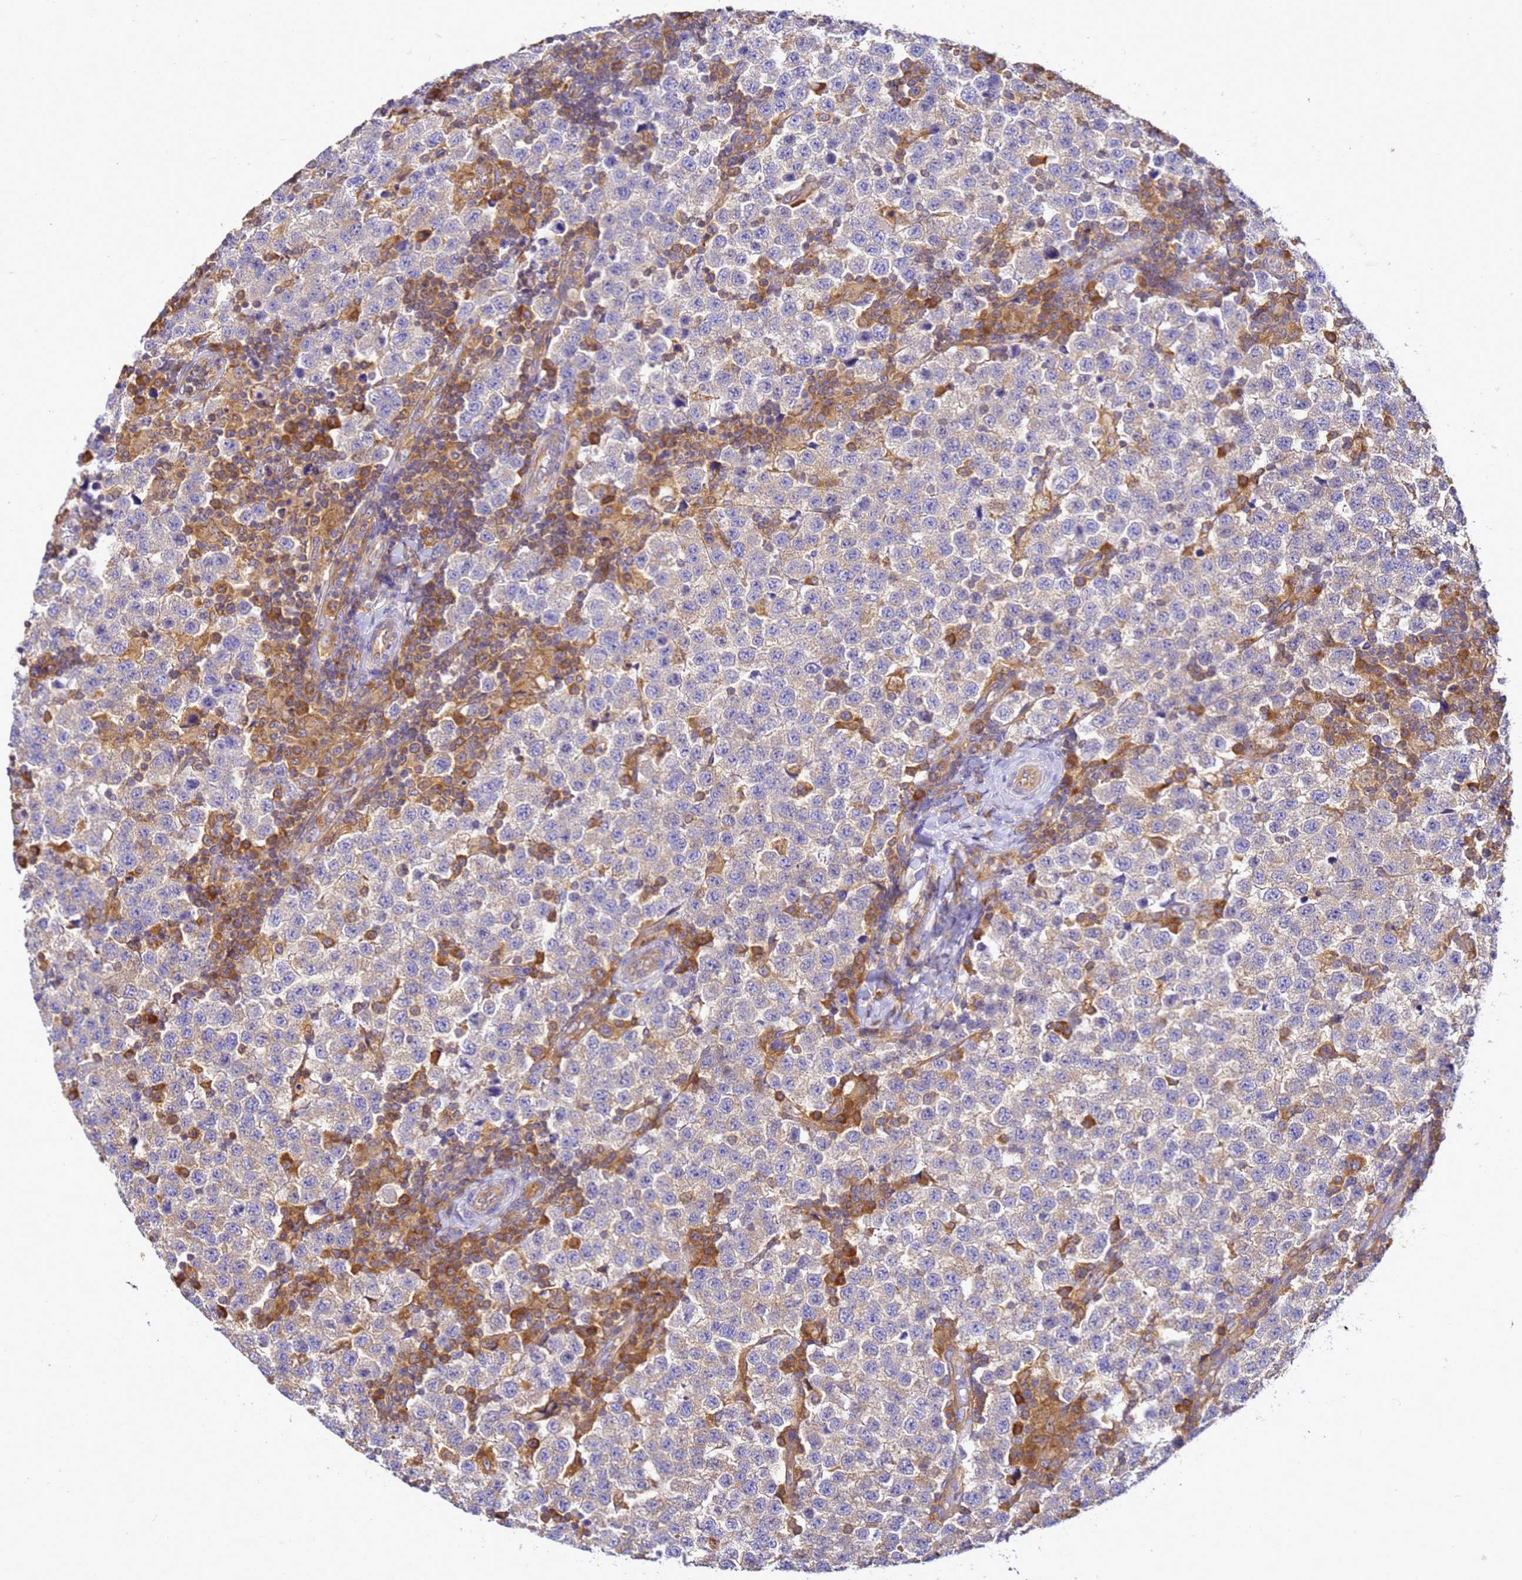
{"staining": {"intensity": "negative", "quantity": "none", "location": "none"}, "tissue": "testis cancer", "cell_type": "Tumor cells", "image_type": "cancer", "snomed": [{"axis": "morphology", "description": "Seminoma, NOS"}, {"axis": "topography", "description": "Testis"}], "caption": "Photomicrograph shows no protein expression in tumor cells of testis cancer tissue. (Brightfield microscopy of DAB immunohistochemistry at high magnification).", "gene": "NARS1", "patient": {"sex": "male", "age": 34}}